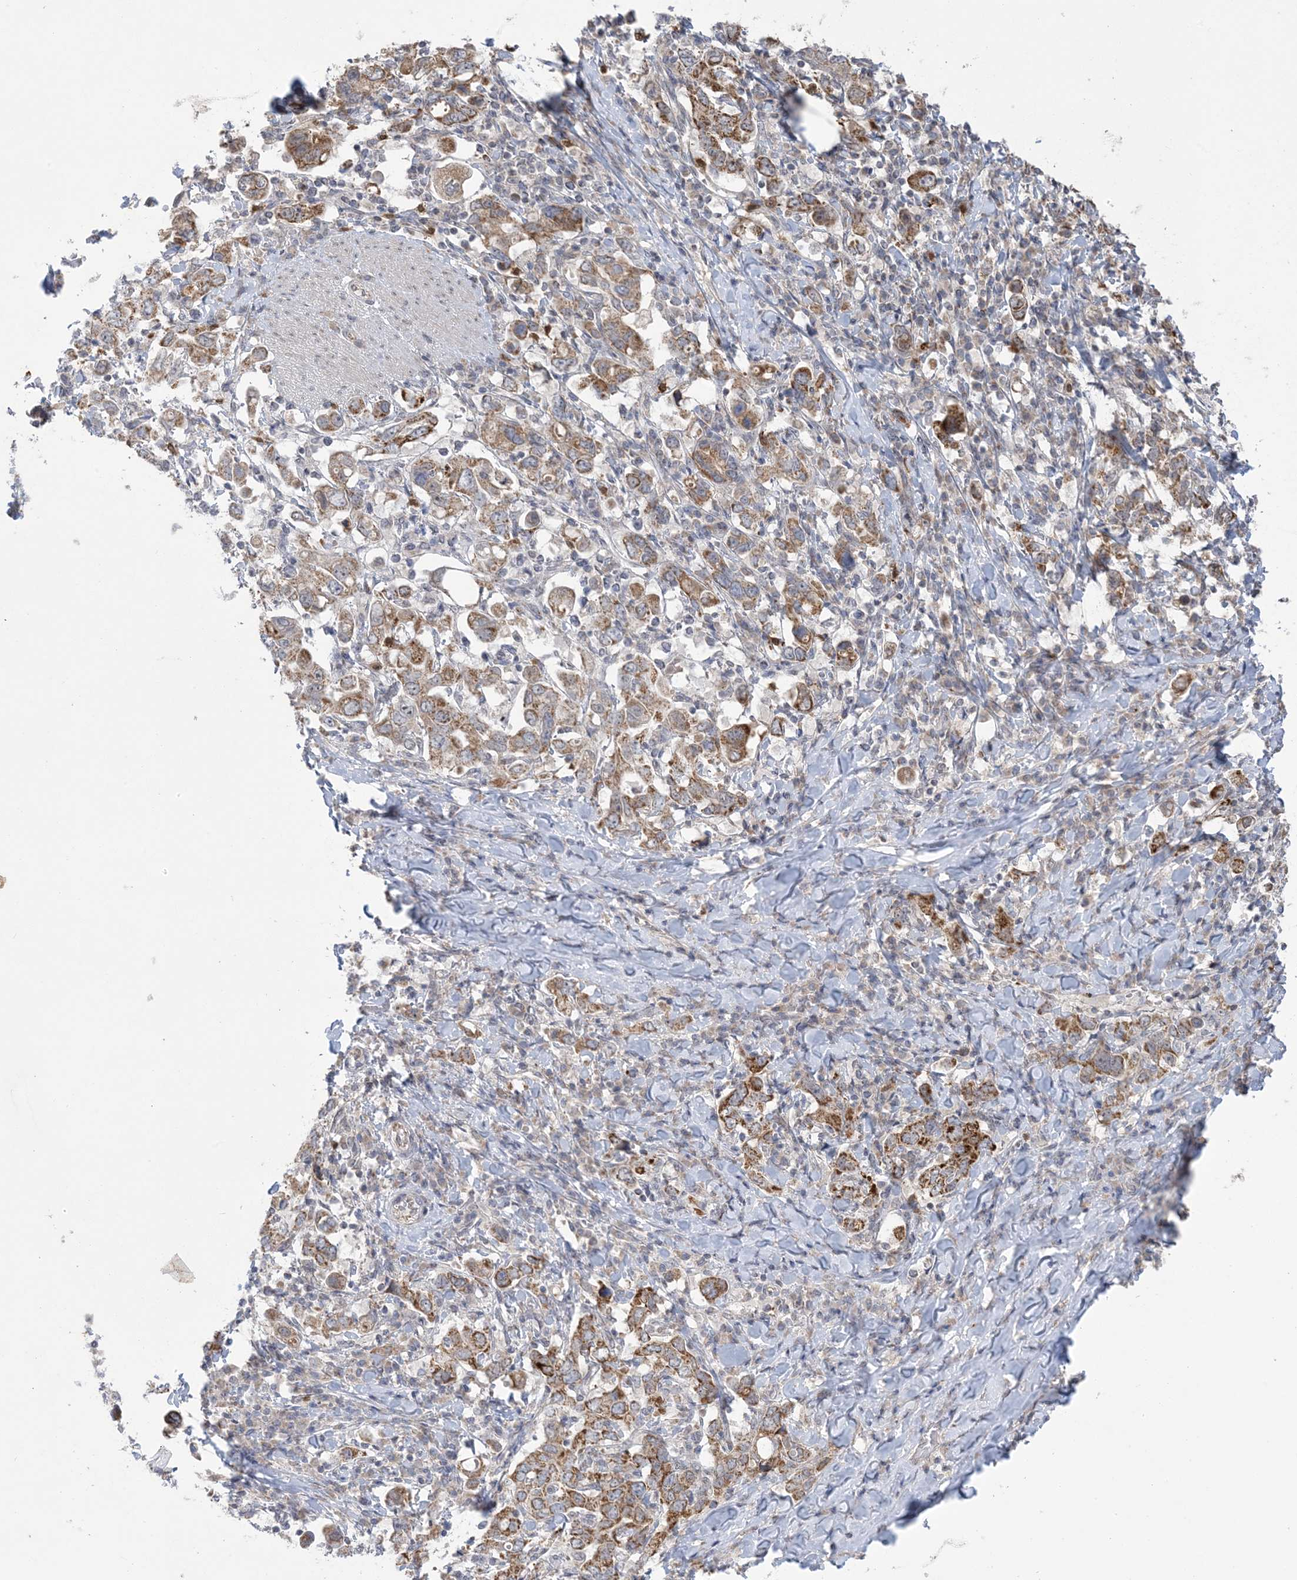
{"staining": {"intensity": "moderate", "quantity": ">75%", "location": "cytoplasmic/membranous"}, "tissue": "stomach cancer", "cell_type": "Tumor cells", "image_type": "cancer", "snomed": [{"axis": "morphology", "description": "Adenocarcinoma, NOS"}, {"axis": "topography", "description": "Stomach, upper"}], "caption": "Immunohistochemical staining of stomach cancer (adenocarcinoma) exhibits medium levels of moderate cytoplasmic/membranous protein expression in approximately >75% of tumor cells.", "gene": "TRMT10C", "patient": {"sex": "male", "age": 62}}